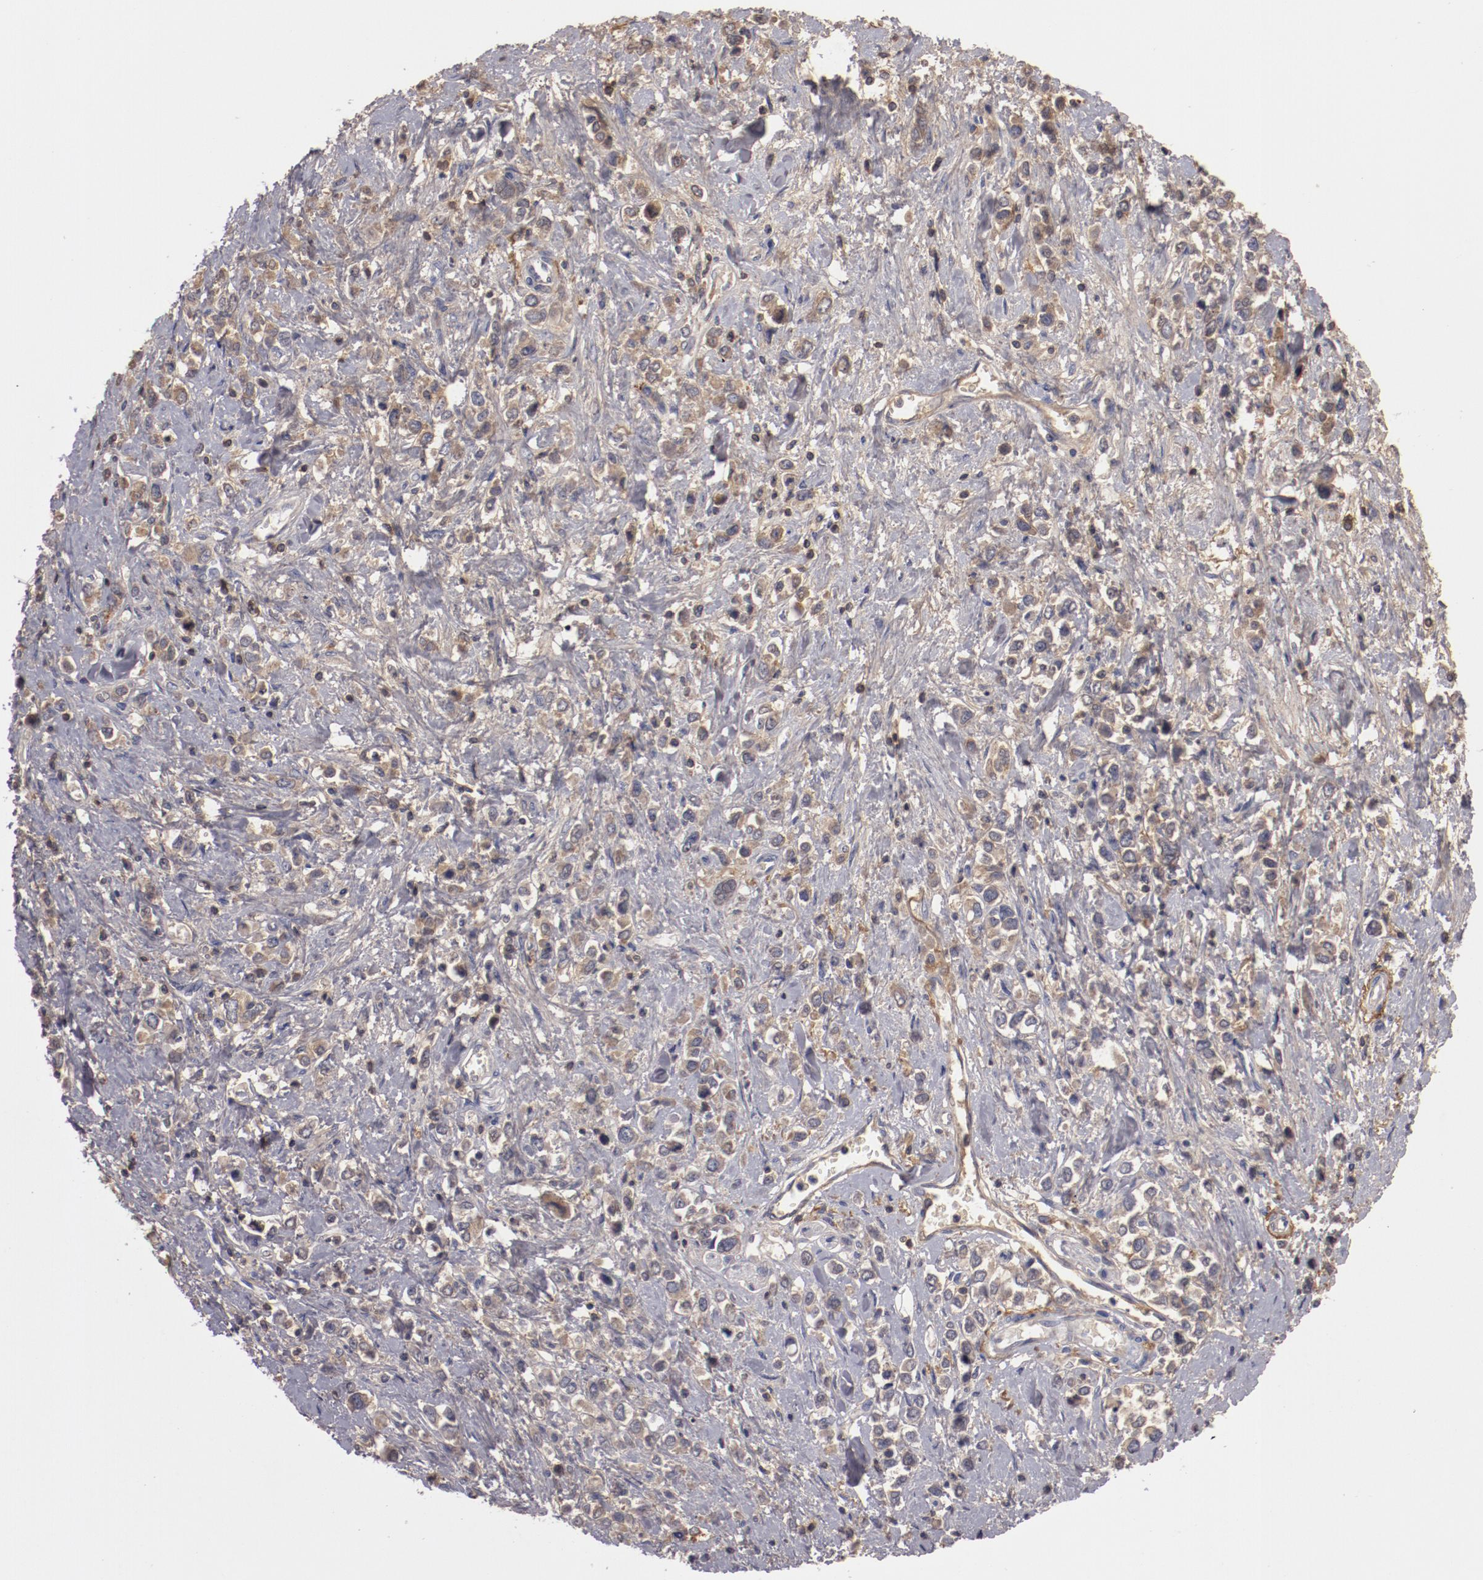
{"staining": {"intensity": "negative", "quantity": "none", "location": "none"}, "tissue": "stomach cancer", "cell_type": "Tumor cells", "image_type": "cancer", "snomed": [{"axis": "morphology", "description": "Adenocarcinoma, NOS"}, {"axis": "topography", "description": "Stomach, upper"}], "caption": "High magnification brightfield microscopy of stomach cancer stained with DAB (brown) and counterstained with hematoxylin (blue): tumor cells show no significant staining.", "gene": "MBL2", "patient": {"sex": "male", "age": 76}}